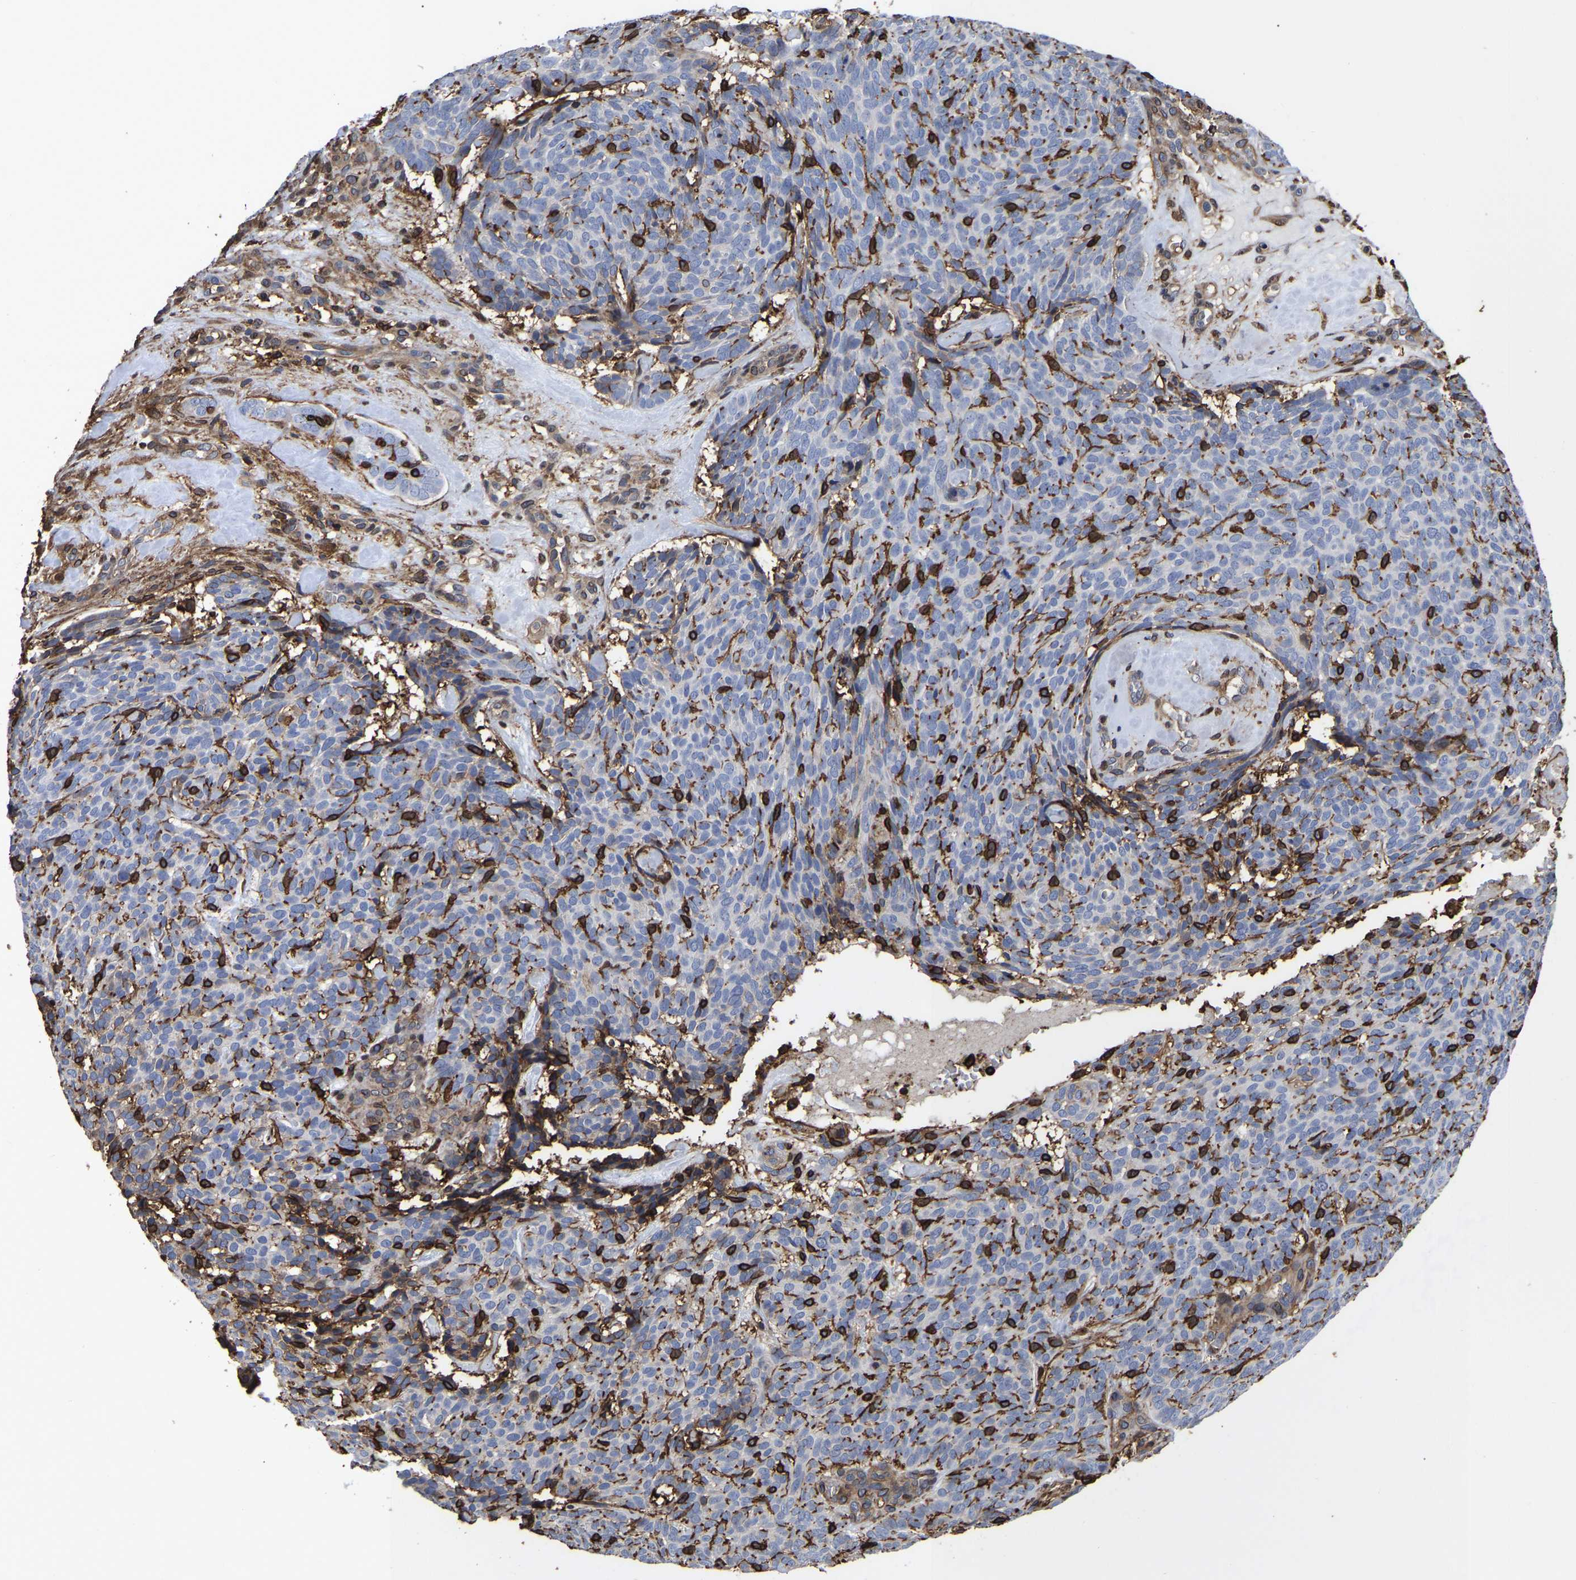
{"staining": {"intensity": "negative", "quantity": "none", "location": "none"}, "tissue": "skin cancer", "cell_type": "Tumor cells", "image_type": "cancer", "snomed": [{"axis": "morphology", "description": "Basal cell carcinoma"}, {"axis": "topography", "description": "Skin"}], "caption": "Skin basal cell carcinoma stained for a protein using immunohistochemistry (IHC) demonstrates no staining tumor cells.", "gene": "LIF", "patient": {"sex": "male", "age": 61}}